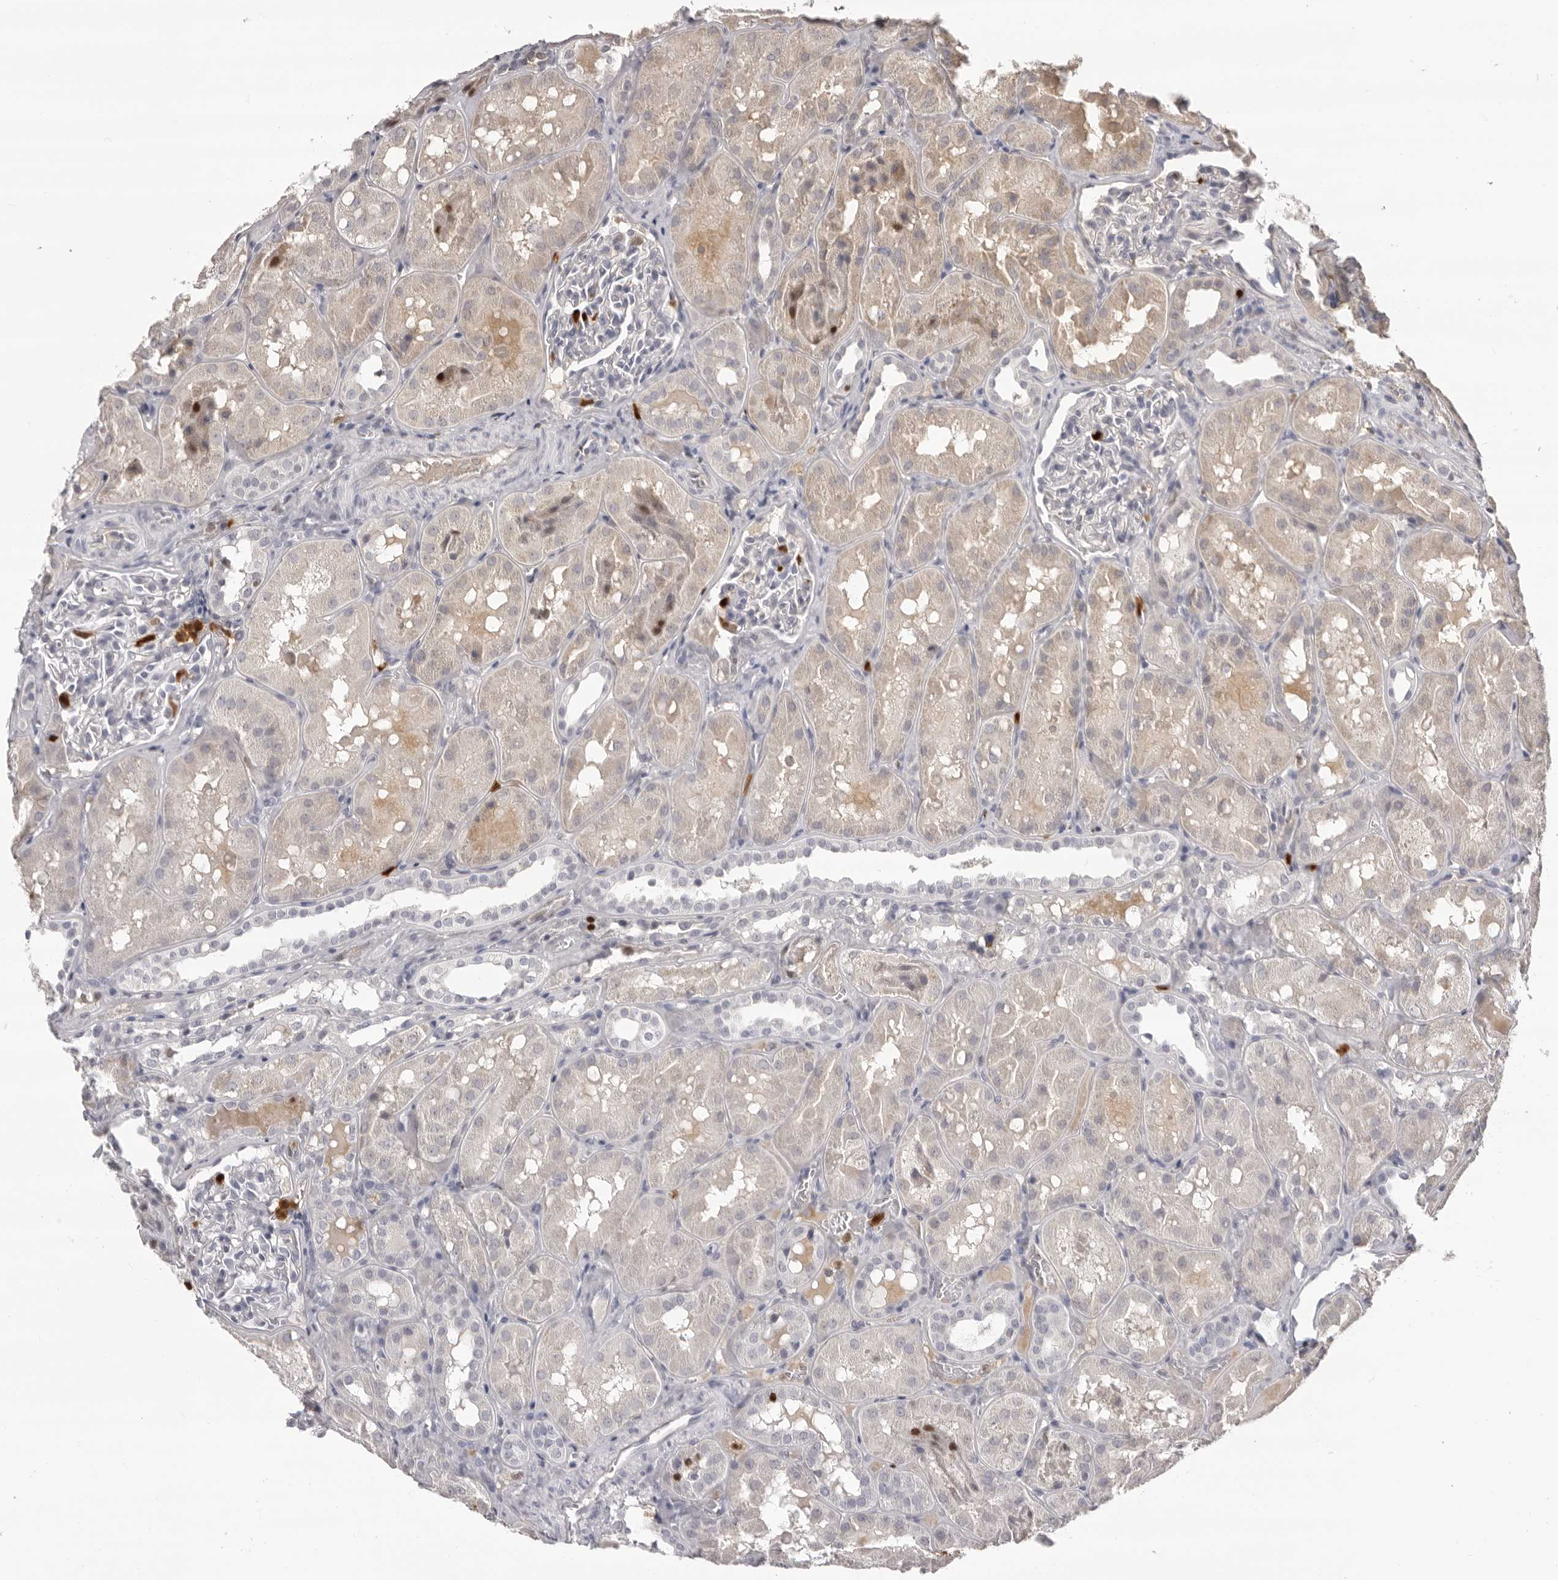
{"staining": {"intensity": "strong", "quantity": "<25%", "location": "cytoplasmic/membranous"}, "tissue": "kidney", "cell_type": "Cells in glomeruli", "image_type": "normal", "snomed": [{"axis": "morphology", "description": "Normal tissue, NOS"}, {"axis": "topography", "description": "Kidney"}], "caption": "Protein expression analysis of benign kidney exhibits strong cytoplasmic/membranous expression in about <25% of cells in glomeruli. The protein of interest is shown in brown color, while the nuclei are stained blue.", "gene": "IL31", "patient": {"sex": "male", "age": 16}}